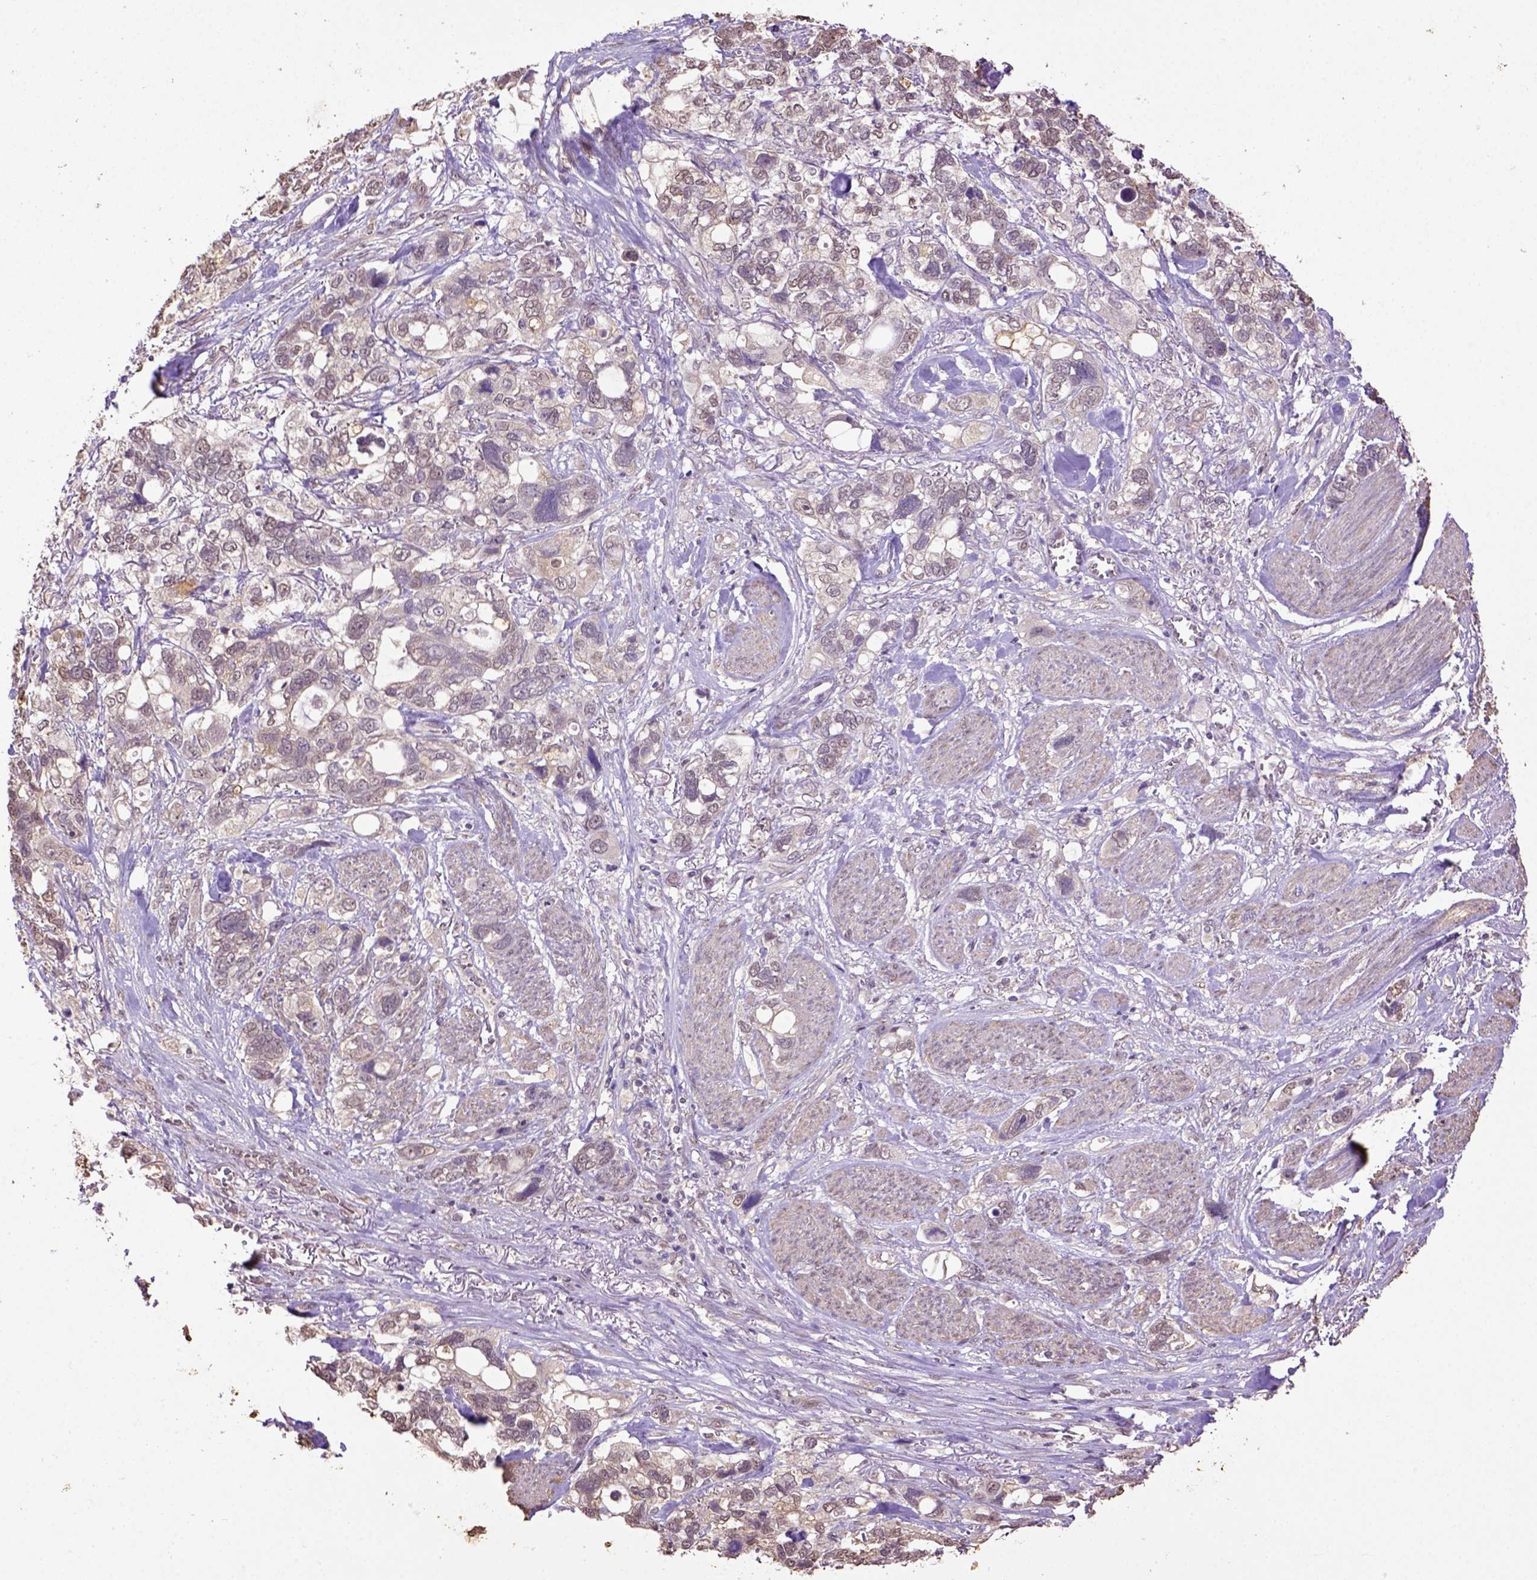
{"staining": {"intensity": "weak", "quantity": "25%-75%", "location": "cytoplasmic/membranous"}, "tissue": "stomach cancer", "cell_type": "Tumor cells", "image_type": "cancer", "snomed": [{"axis": "morphology", "description": "Adenocarcinoma, NOS"}, {"axis": "topography", "description": "Stomach, upper"}], "caption": "Immunohistochemistry histopathology image of human adenocarcinoma (stomach) stained for a protein (brown), which reveals low levels of weak cytoplasmic/membranous staining in about 25%-75% of tumor cells.", "gene": "WDR17", "patient": {"sex": "female", "age": 81}}